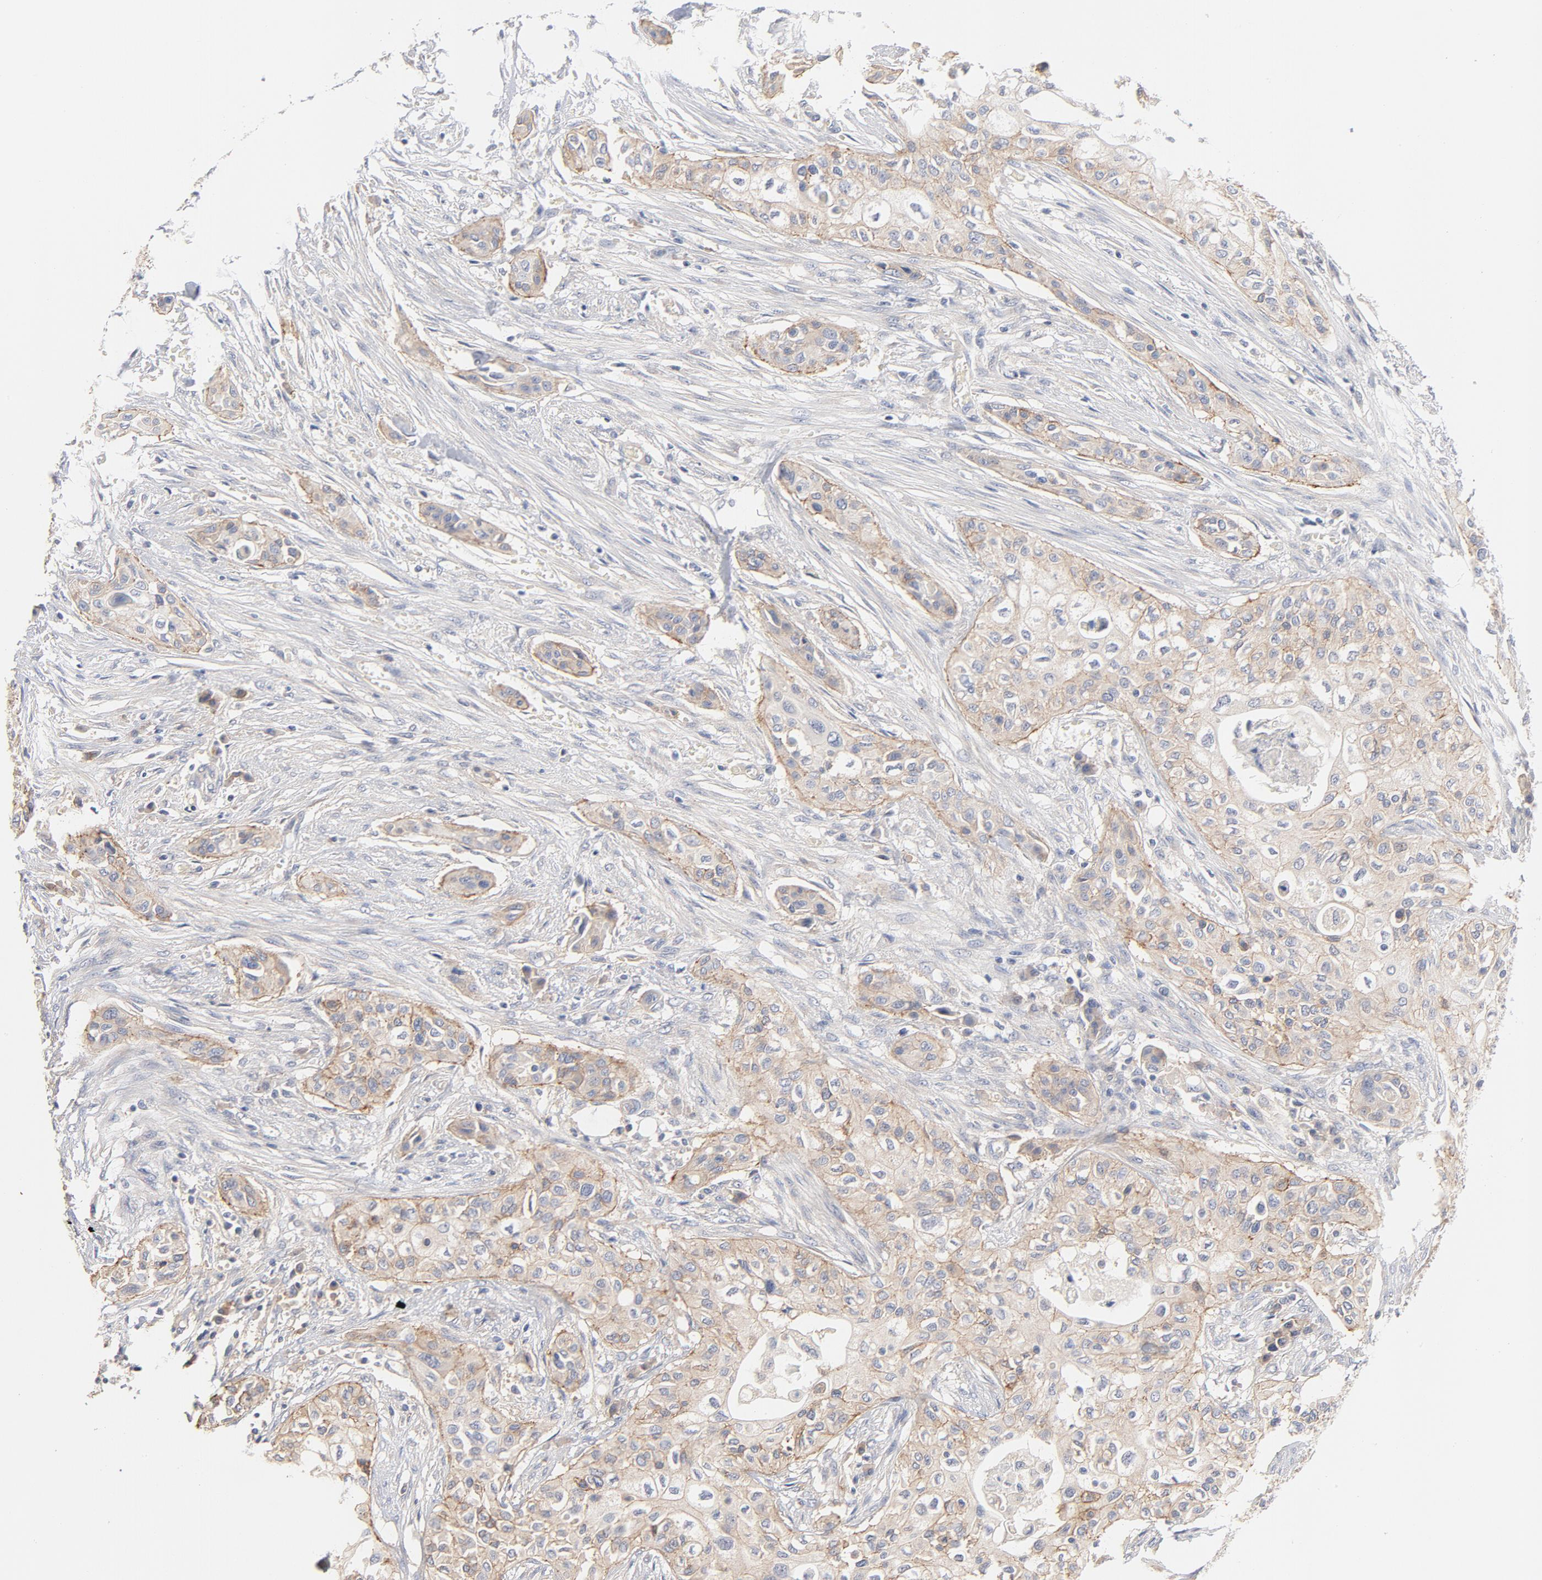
{"staining": {"intensity": "weak", "quantity": ">75%", "location": "cytoplasmic/membranous"}, "tissue": "urothelial cancer", "cell_type": "Tumor cells", "image_type": "cancer", "snomed": [{"axis": "morphology", "description": "Urothelial carcinoma, High grade"}, {"axis": "topography", "description": "Urinary bladder"}], "caption": "Immunohistochemistry of human urothelial cancer demonstrates low levels of weak cytoplasmic/membranous staining in about >75% of tumor cells.", "gene": "SETD3", "patient": {"sex": "male", "age": 74}}